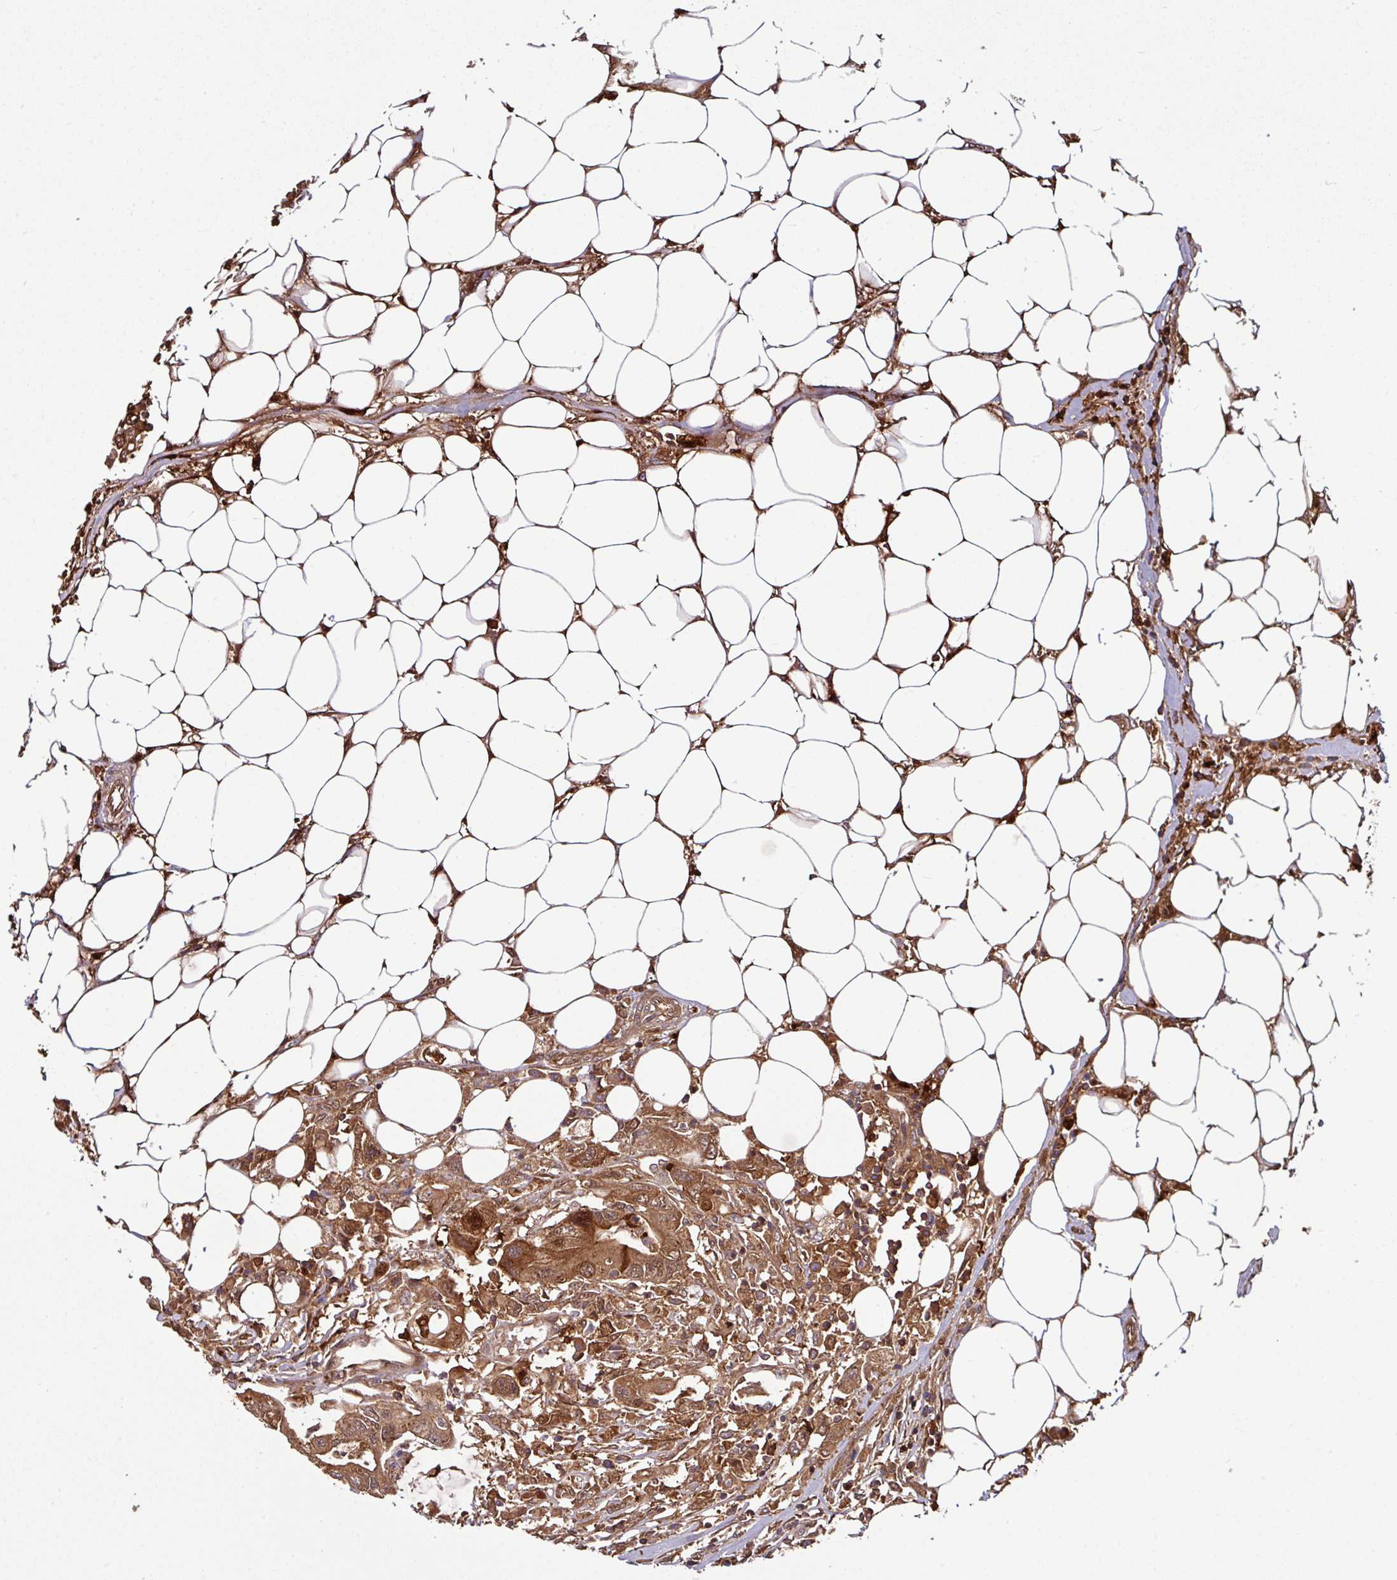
{"staining": {"intensity": "moderate", "quantity": ">75%", "location": "cytoplasmic/membranous"}, "tissue": "colorectal cancer", "cell_type": "Tumor cells", "image_type": "cancer", "snomed": [{"axis": "morphology", "description": "Adenocarcinoma, NOS"}, {"axis": "topography", "description": "Colon"}], "caption": "Immunohistochemistry (IHC) histopathology image of colorectal adenocarcinoma stained for a protein (brown), which demonstrates medium levels of moderate cytoplasmic/membranous expression in approximately >75% of tumor cells.", "gene": "GNPDA1", "patient": {"sex": "male", "age": 71}}